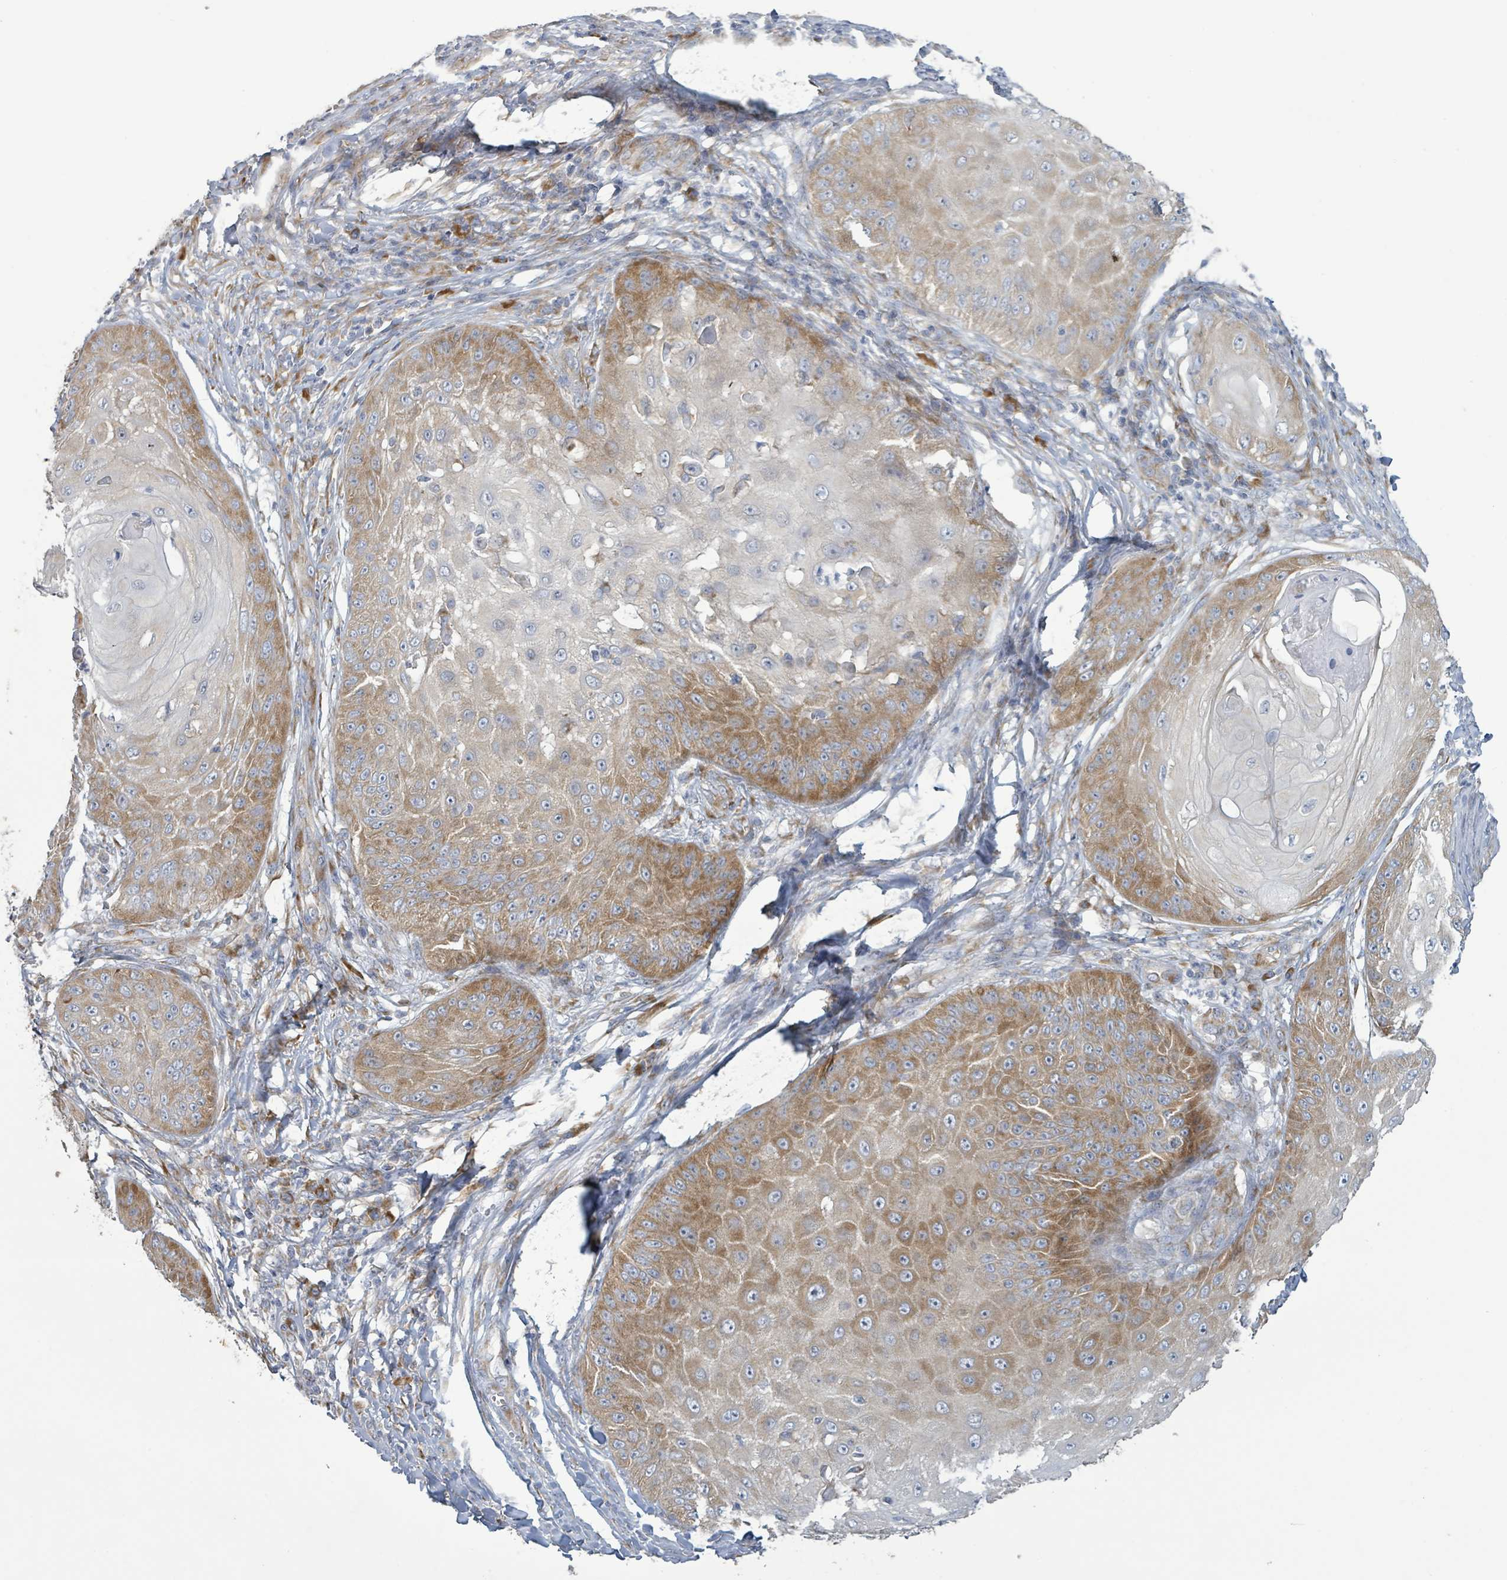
{"staining": {"intensity": "moderate", "quantity": "25%-75%", "location": "cytoplasmic/membranous"}, "tissue": "skin cancer", "cell_type": "Tumor cells", "image_type": "cancer", "snomed": [{"axis": "morphology", "description": "Squamous cell carcinoma, NOS"}, {"axis": "topography", "description": "Skin"}], "caption": "Approximately 25%-75% of tumor cells in human squamous cell carcinoma (skin) display moderate cytoplasmic/membranous protein staining as visualized by brown immunohistochemical staining.", "gene": "RPL32", "patient": {"sex": "male", "age": 70}}